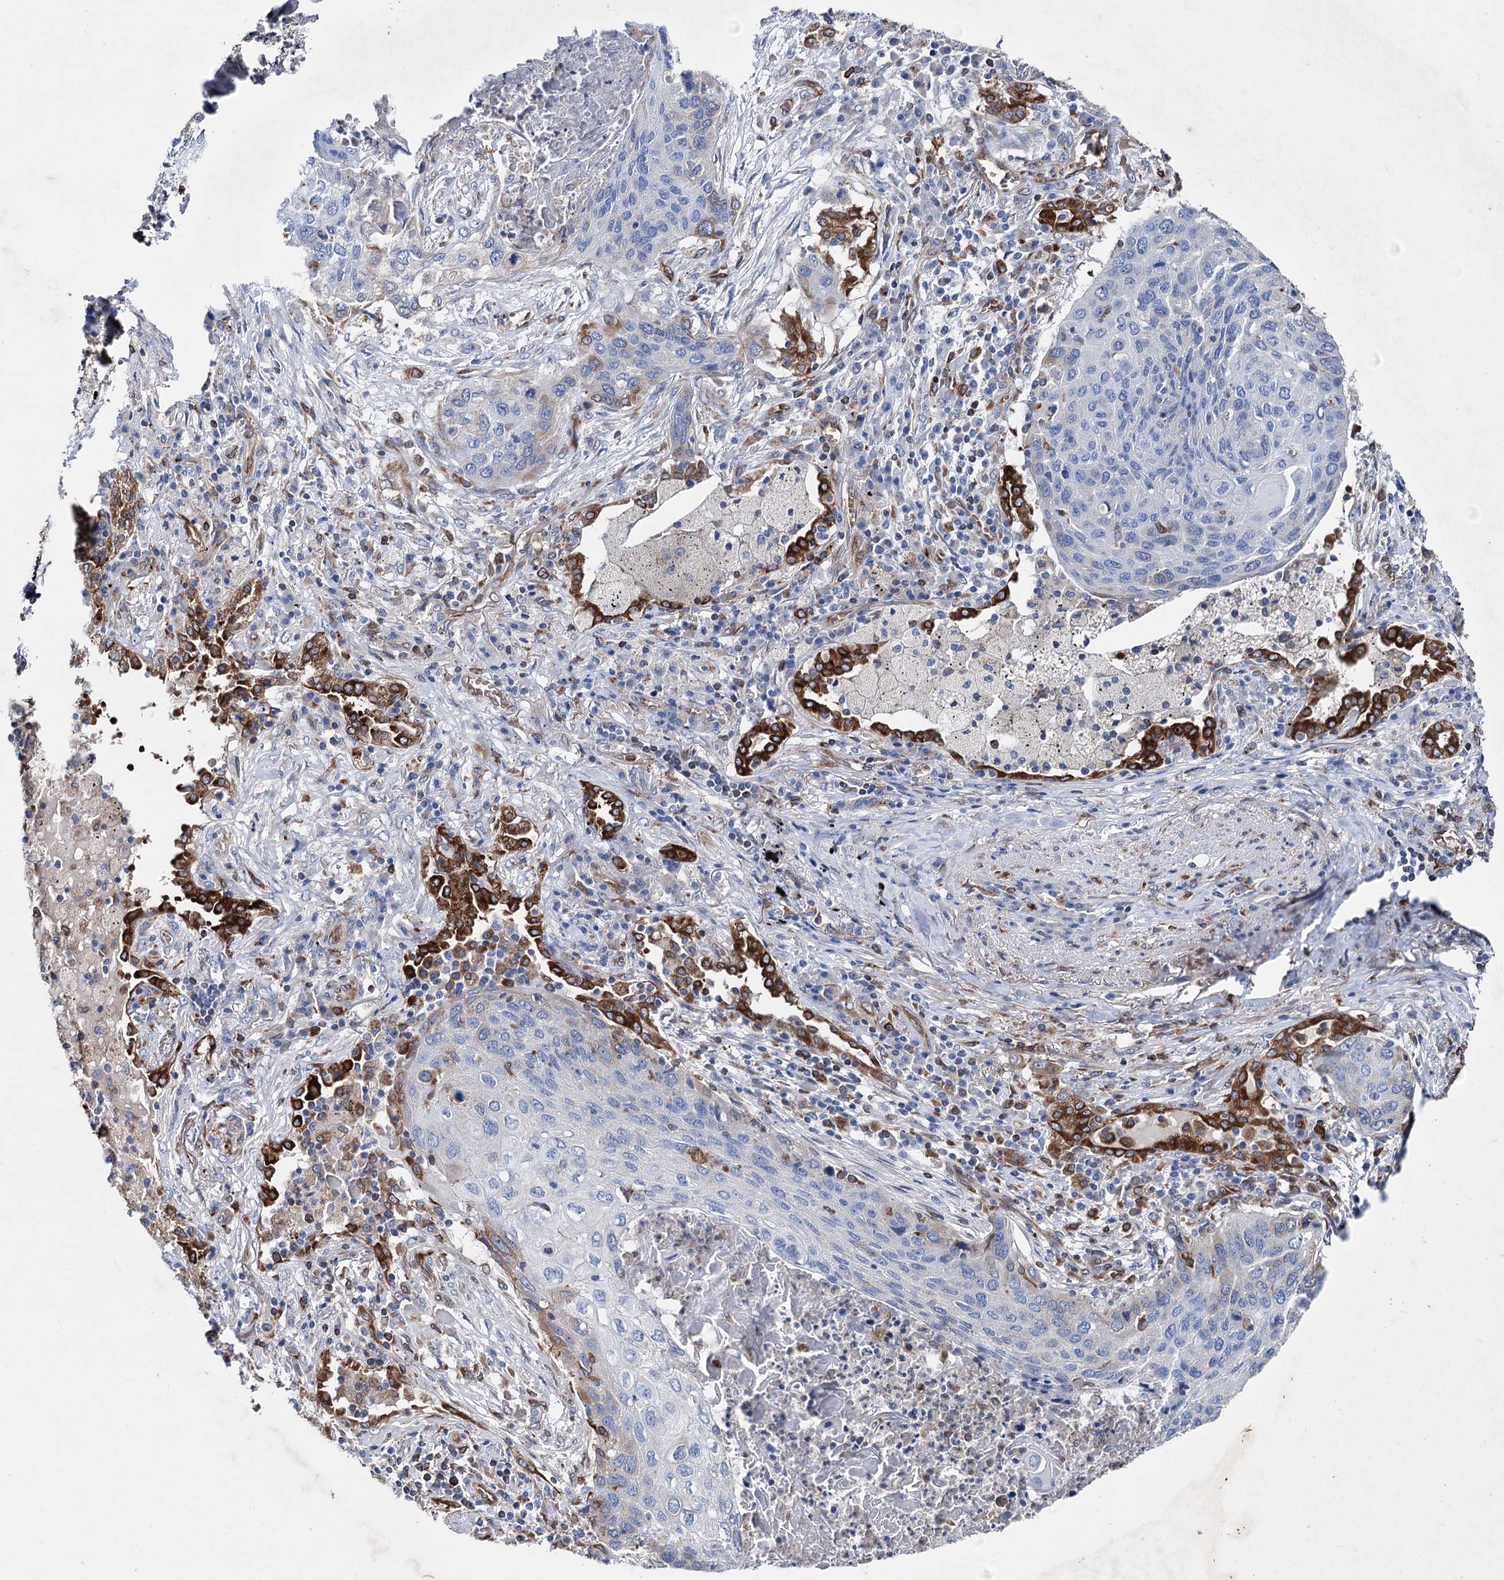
{"staining": {"intensity": "negative", "quantity": "none", "location": "none"}, "tissue": "lung cancer", "cell_type": "Tumor cells", "image_type": "cancer", "snomed": [{"axis": "morphology", "description": "Squamous cell carcinoma, NOS"}, {"axis": "topography", "description": "Lung"}], "caption": "Lung cancer (squamous cell carcinoma) was stained to show a protein in brown. There is no significant expression in tumor cells.", "gene": "STING1", "patient": {"sex": "female", "age": 63}}